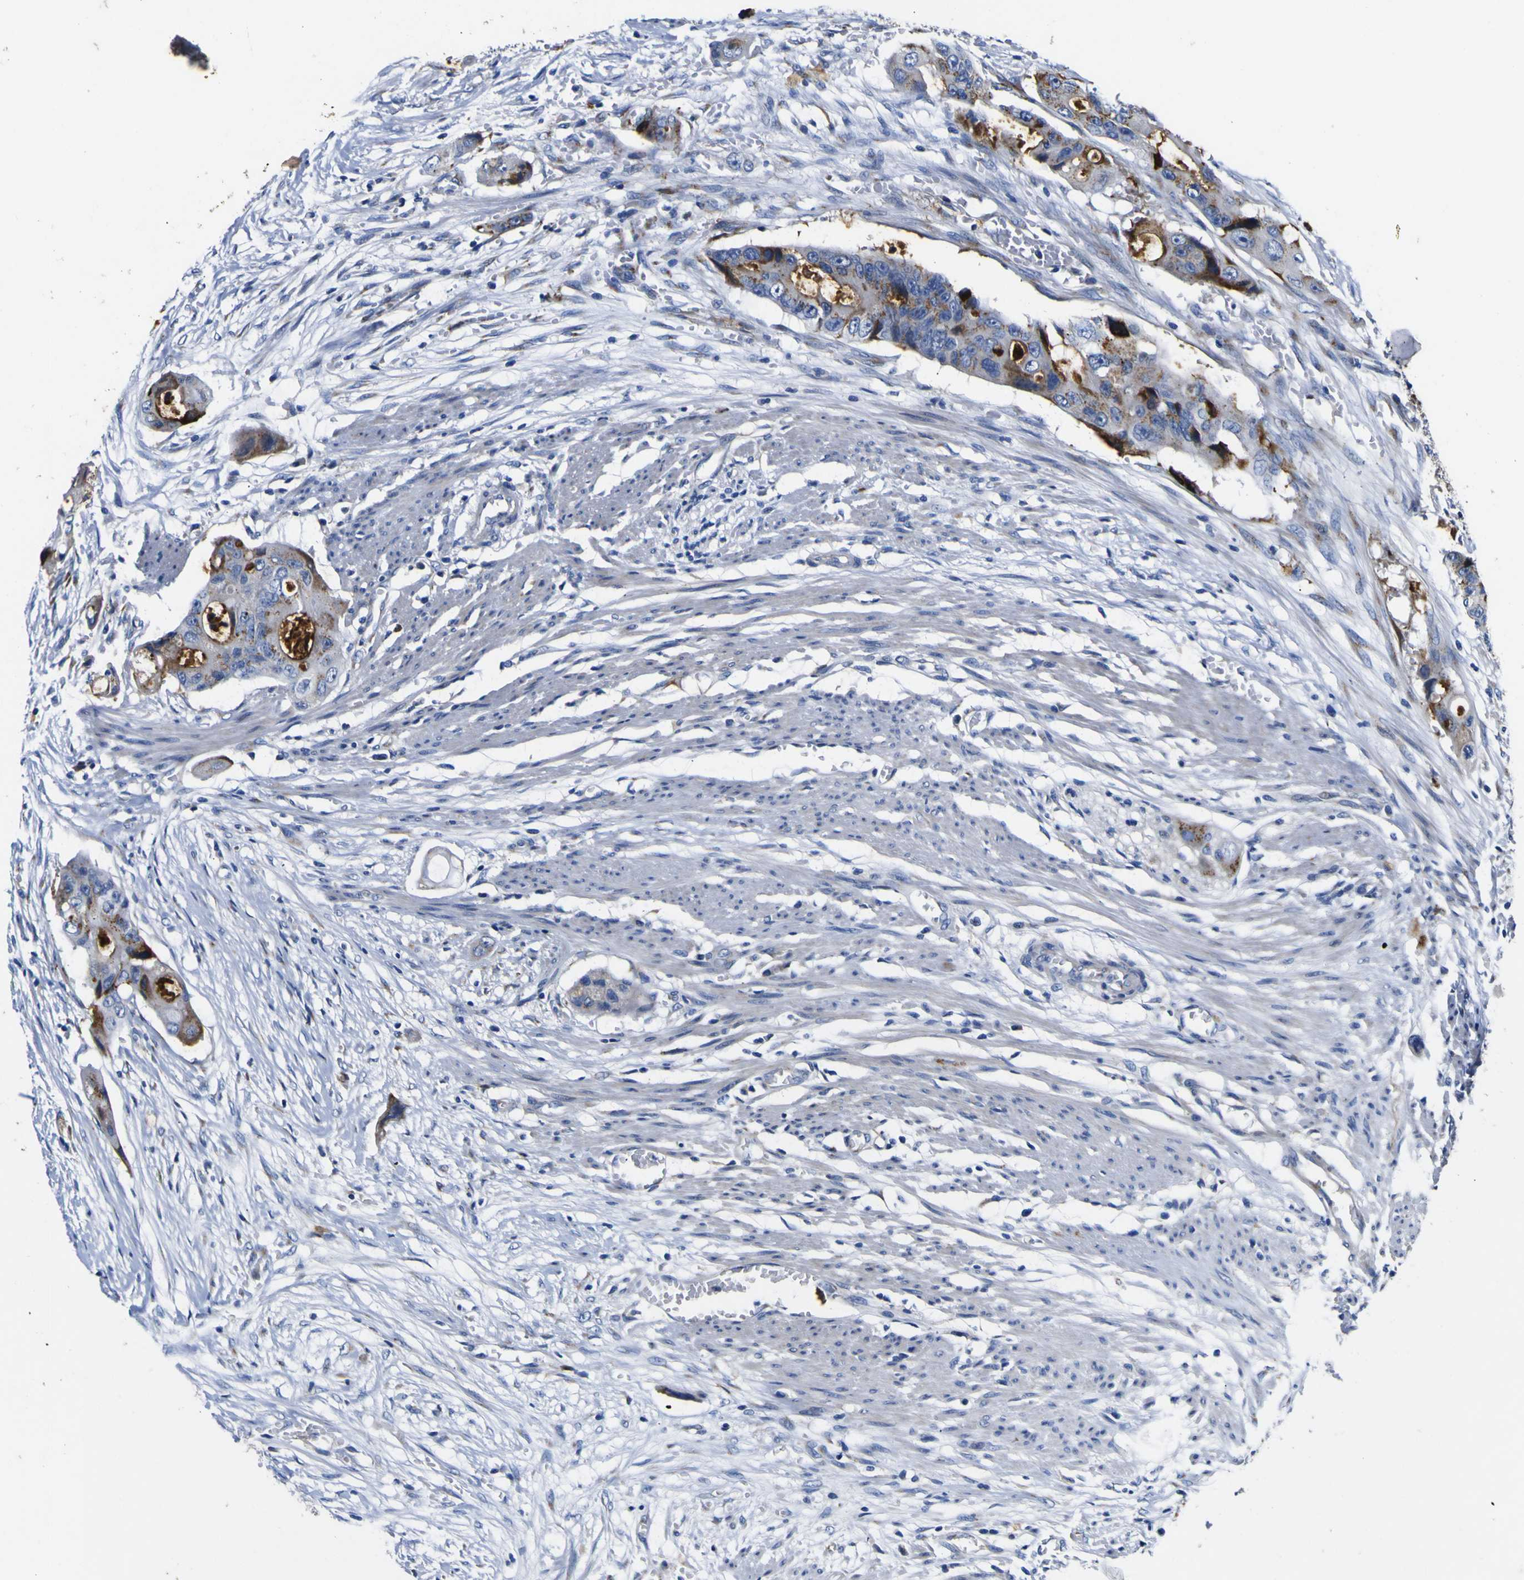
{"staining": {"intensity": "moderate", "quantity": "25%-75%", "location": "cytoplasmic/membranous"}, "tissue": "colorectal cancer", "cell_type": "Tumor cells", "image_type": "cancer", "snomed": [{"axis": "morphology", "description": "Adenocarcinoma, NOS"}, {"axis": "topography", "description": "Colon"}], "caption": "An image showing moderate cytoplasmic/membranous positivity in about 25%-75% of tumor cells in colorectal adenocarcinoma, as visualized by brown immunohistochemical staining.", "gene": "COA1", "patient": {"sex": "female", "age": 57}}